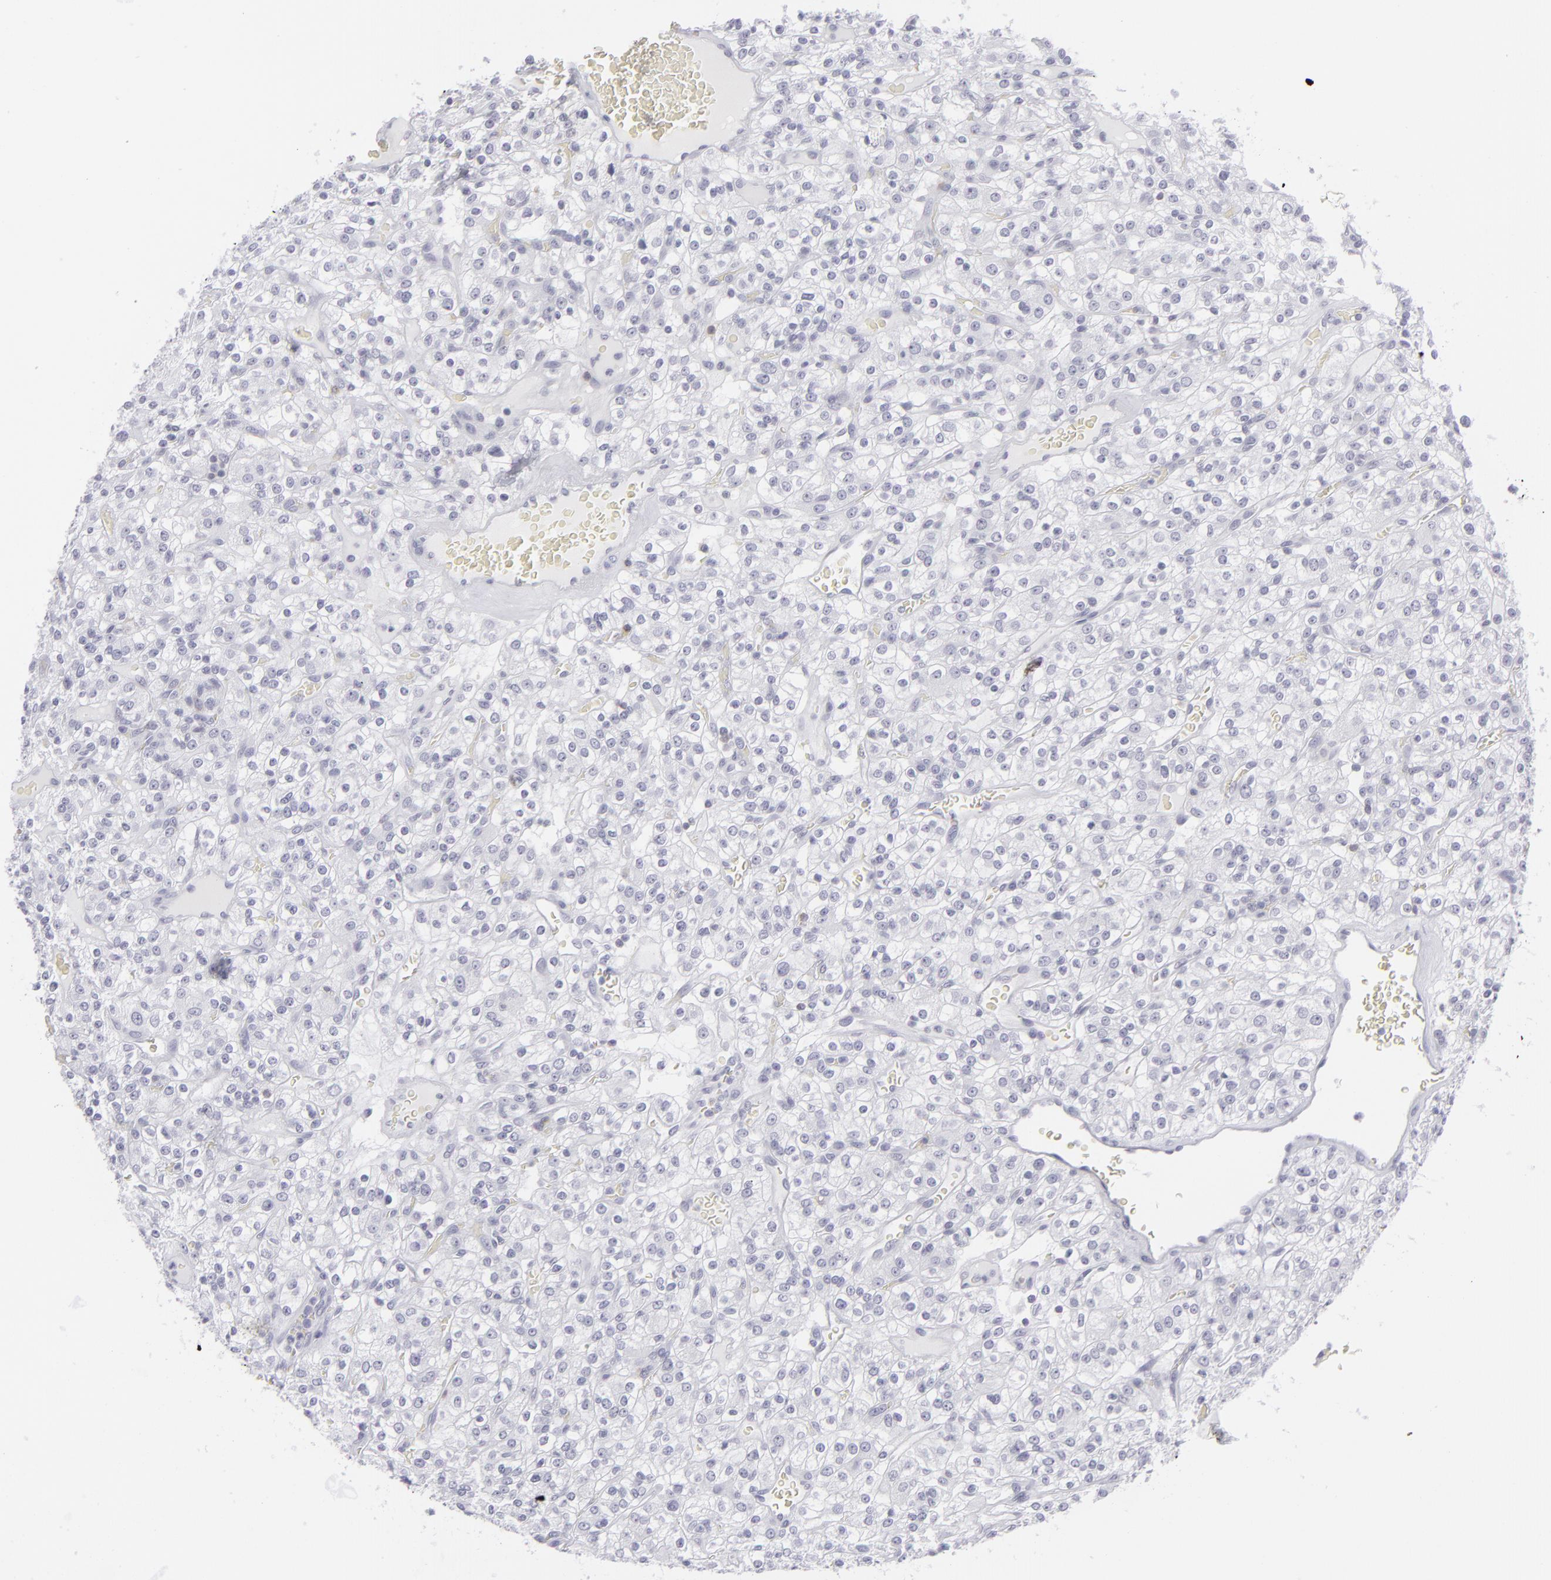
{"staining": {"intensity": "negative", "quantity": "none", "location": "none"}, "tissue": "renal cancer", "cell_type": "Tumor cells", "image_type": "cancer", "snomed": [{"axis": "morphology", "description": "Normal tissue, NOS"}, {"axis": "morphology", "description": "Adenocarcinoma, NOS"}, {"axis": "topography", "description": "Kidney"}], "caption": "Immunohistochemistry photomicrograph of human renal adenocarcinoma stained for a protein (brown), which displays no positivity in tumor cells.", "gene": "CD7", "patient": {"sex": "female", "age": 72}}